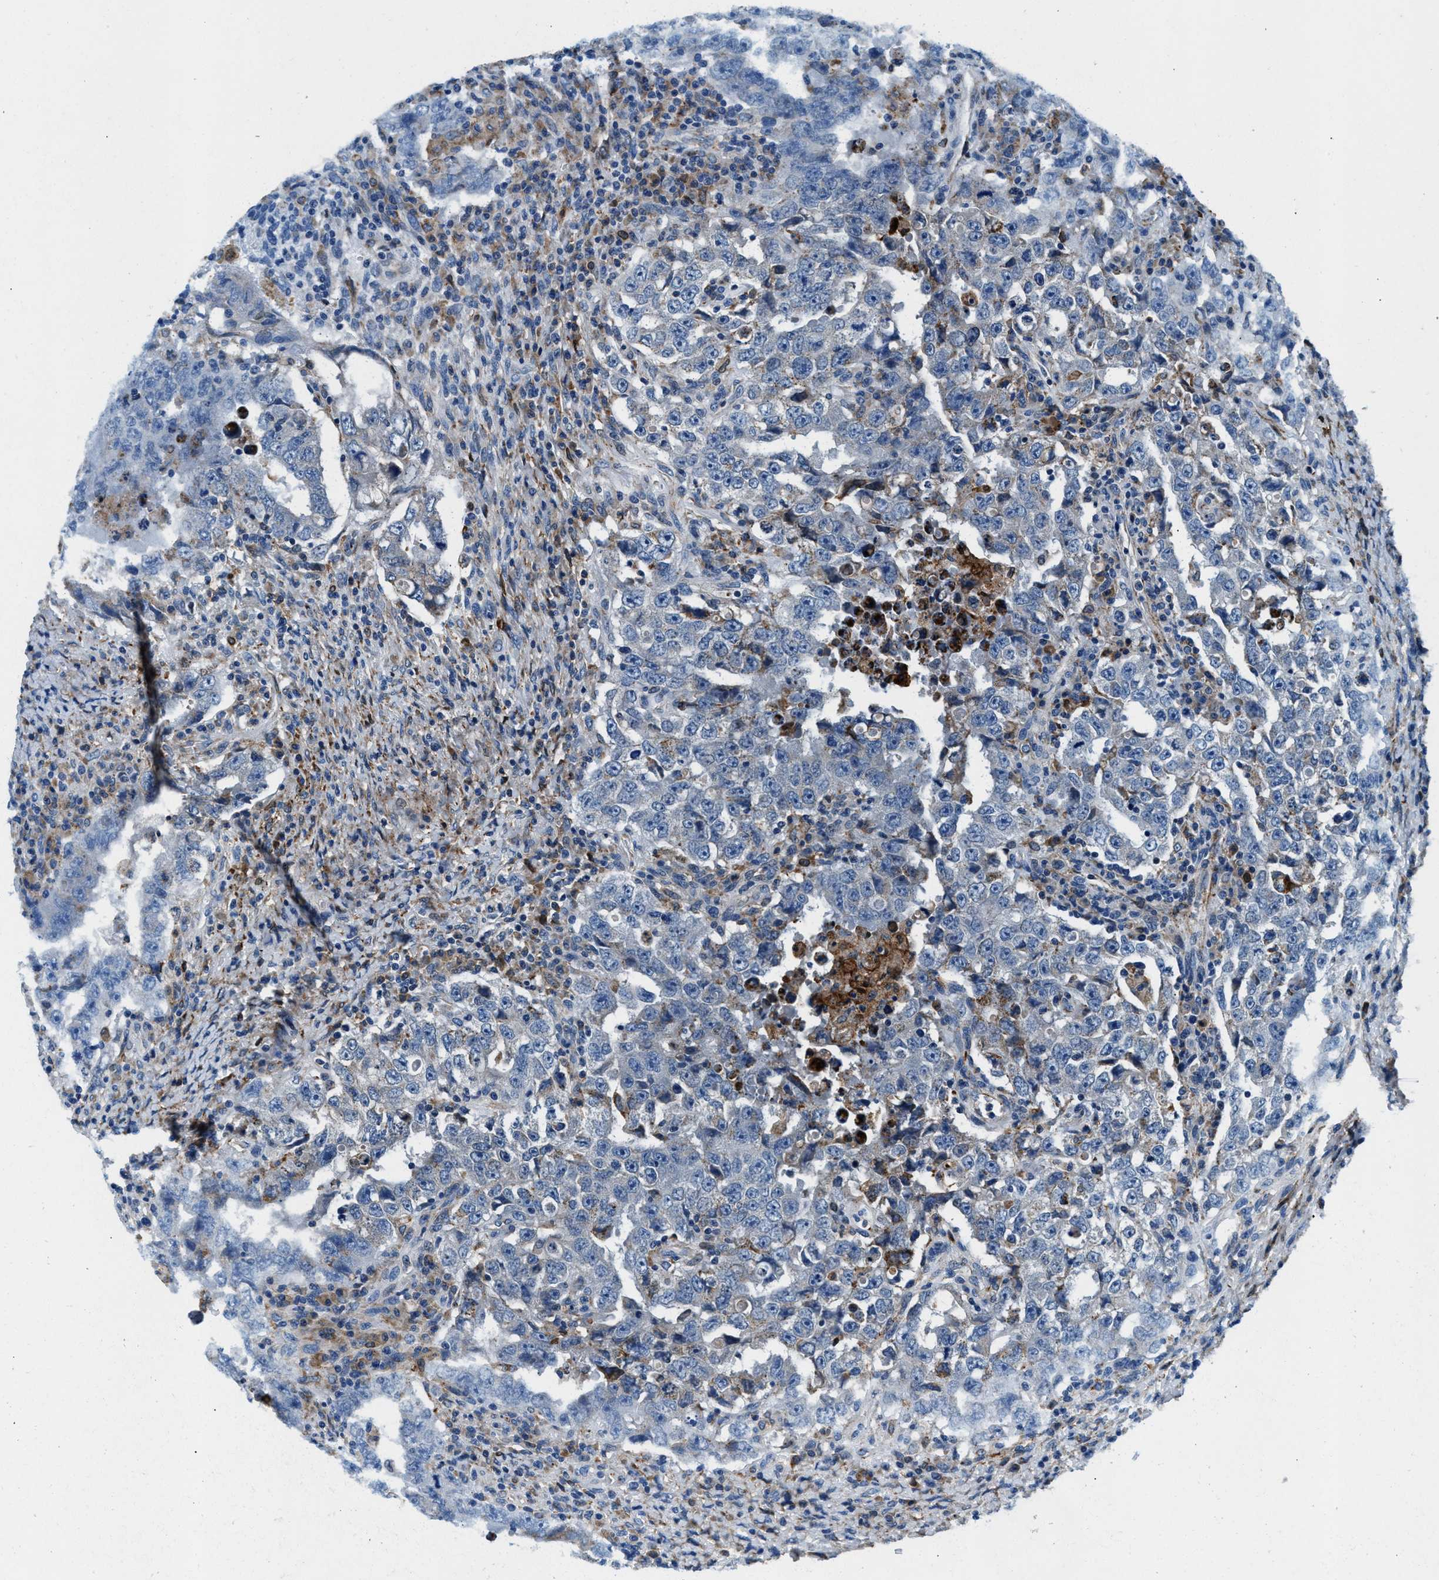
{"staining": {"intensity": "negative", "quantity": "none", "location": "none"}, "tissue": "testis cancer", "cell_type": "Tumor cells", "image_type": "cancer", "snomed": [{"axis": "morphology", "description": "Carcinoma, Embryonal, NOS"}, {"axis": "topography", "description": "Testis"}], "caption": "This is a micrograph of IHC staining of testis cancer (embryonal carcinoma), which shows no staining in tumor cells.", "gene": "SLFN11", "patient": {"sex": "male", "age": 26}}